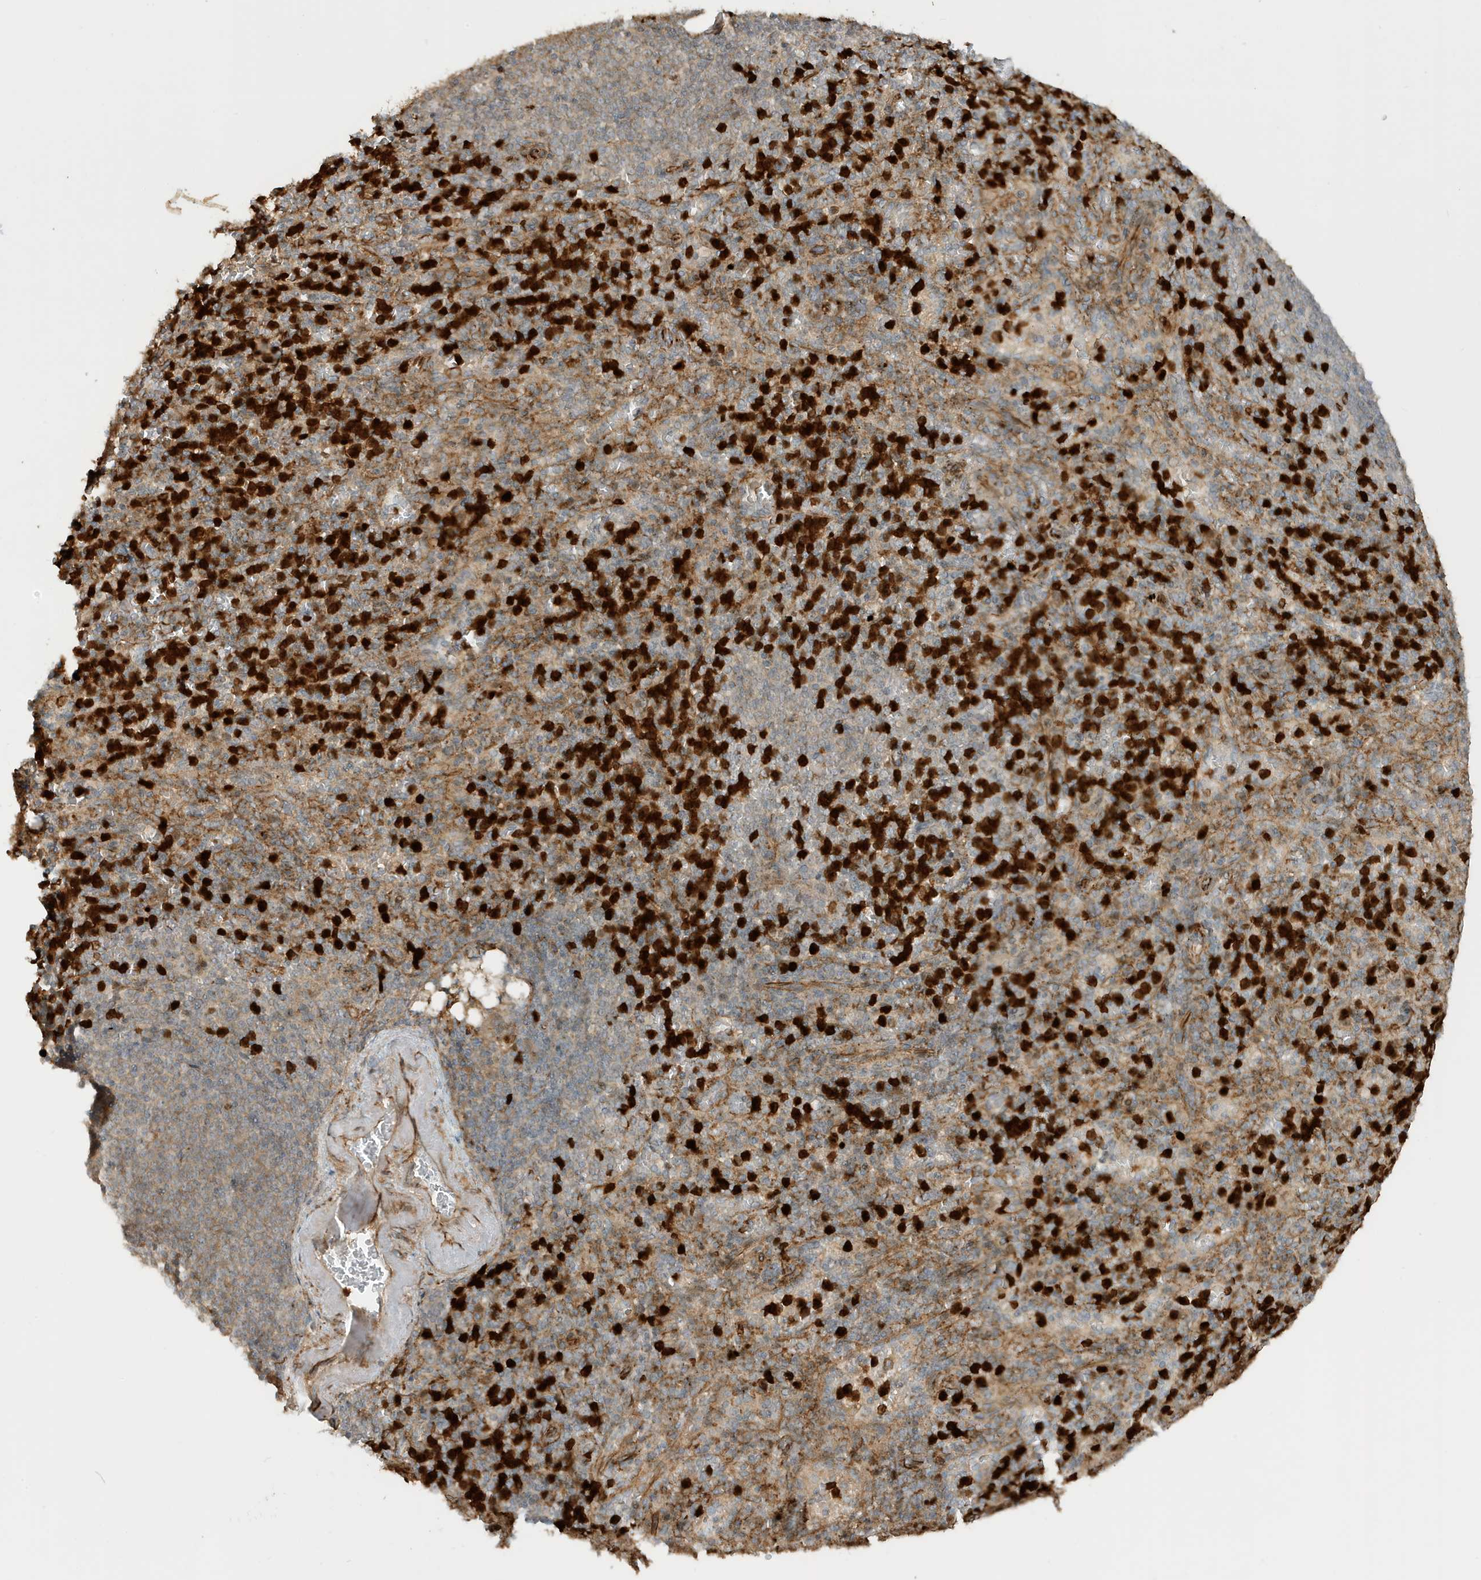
{"staining": {"intensity": "strong", "quantity": "25%-75%", "location": "cytoplasmic/membranous,nuclear"}, "tissue": "spleen", "cell_type": "Cells in red pulp", "image_type": "normal", "snomed": [{"axis": "morphology", "description": "Normal tissue, NOS"}, {"axis": "topography", "description": "Spleen"}], "caption": "The micrograph reveals staining of unremarkable spleen, revealing strong cytoplasmic/membranous,nuclear protein positivity (brown color) within cells in red pulp. The staining was performed using DAB (3,3'-diaminobenzidine), with brown indicating positive protein expression. Nuclei are stained blue with hematoxylin.", "gene": "IFT57", "patient": {"sex": "female", "age": 74}}